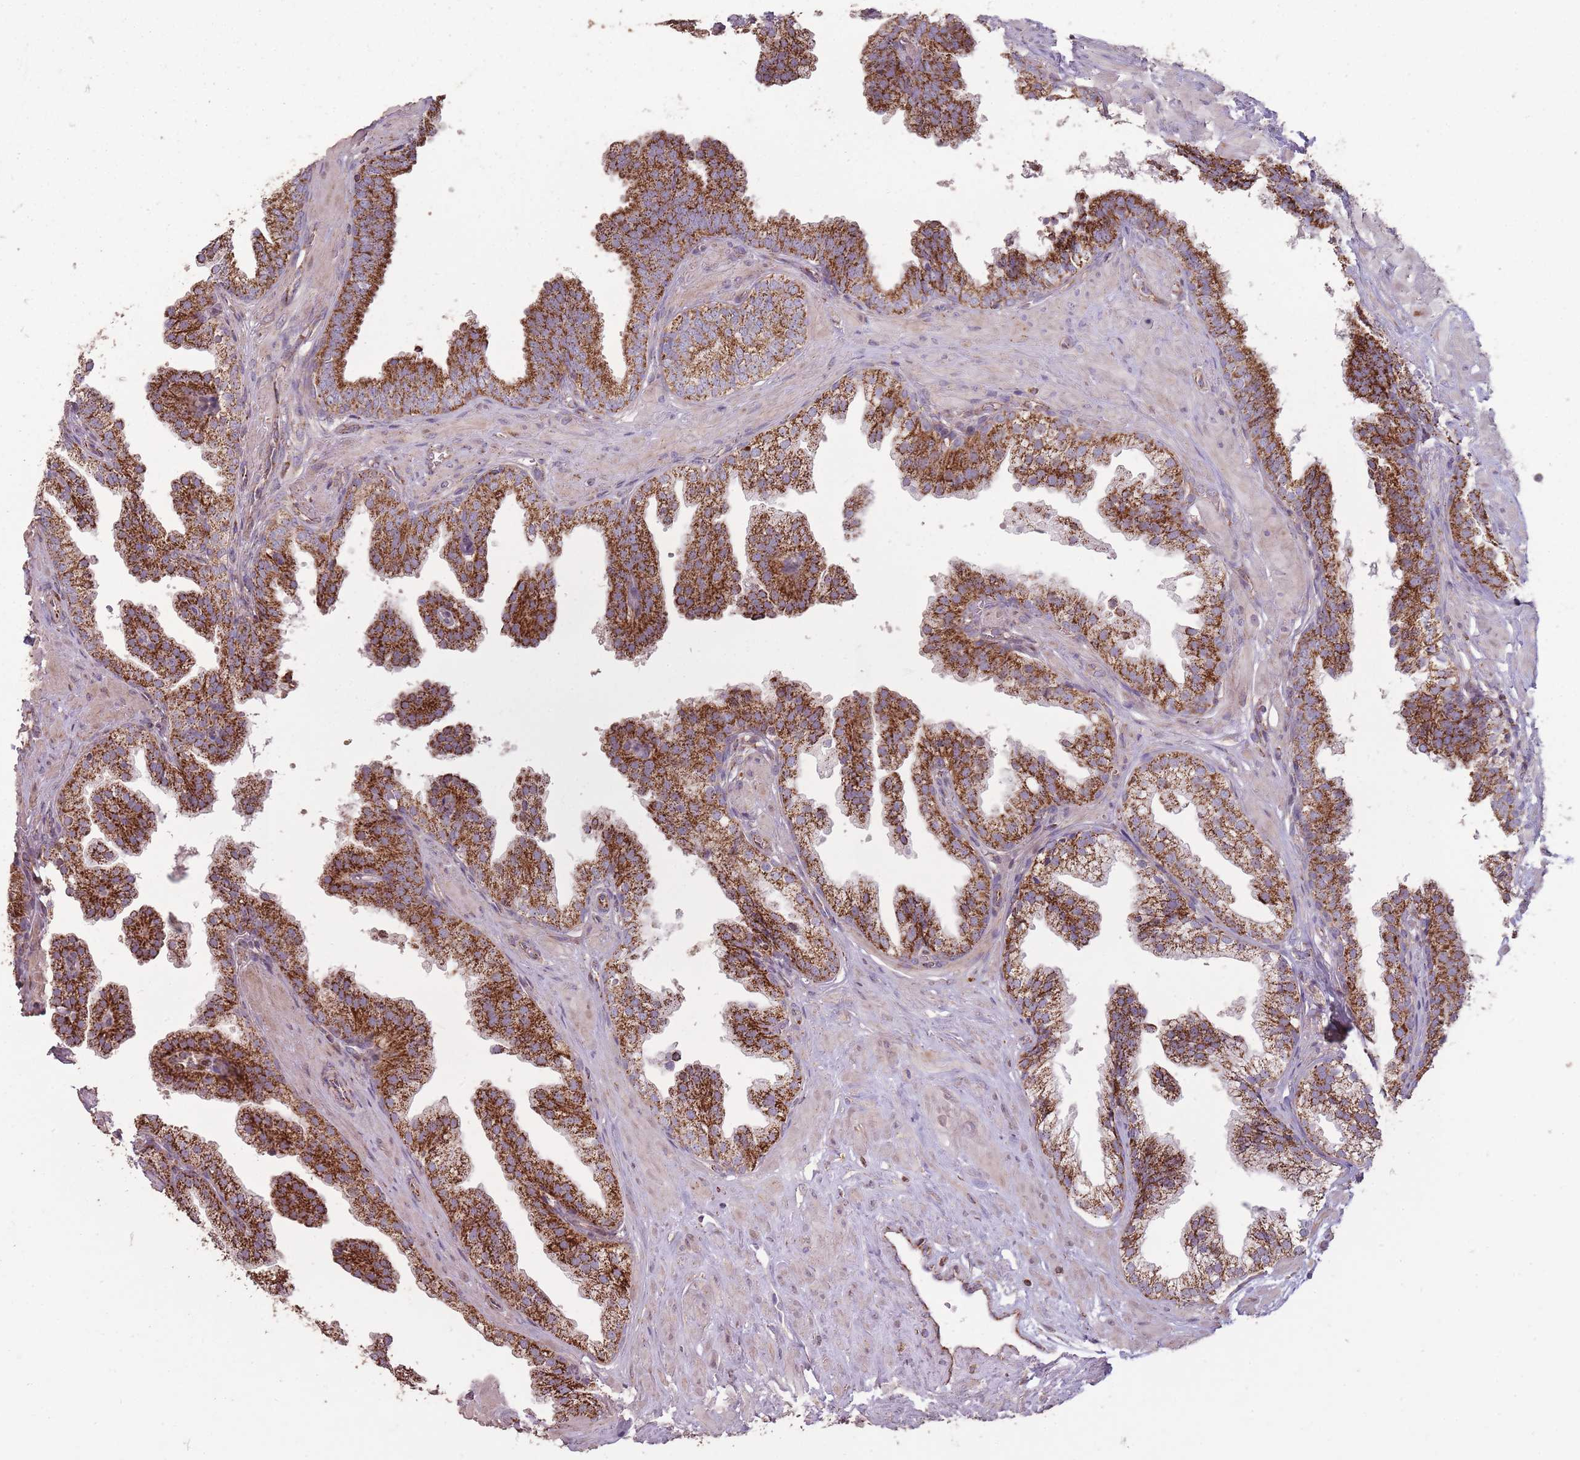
{"staining": {"intensity": "strong", "quantity": ">75%", "location": "cytoplasmic/membranous"}, "tissue": "prostate", "cell_type": "Glandular cells", "image_type": "normal", "snomed": [{"axis": "morphology", "description": "Normal tissue, NOS"}, {"axis": "topography", "description": "Prostate"}, {"axis": "topography", "description": "Peripheral nerve tissue"}], "caption": "High-magnification brightfield microscopy of unremarkable prostate stained with DAB (3,3'-diaminobenzidine) (brown) and counterstained with hematoxylin (blue). glandular cells exhibit strong cytoplasmic/membranous staining is appreciated in about>75% of cells.", "gene": "CNOT8", "patient": {"sex": "male", "age": 55}}